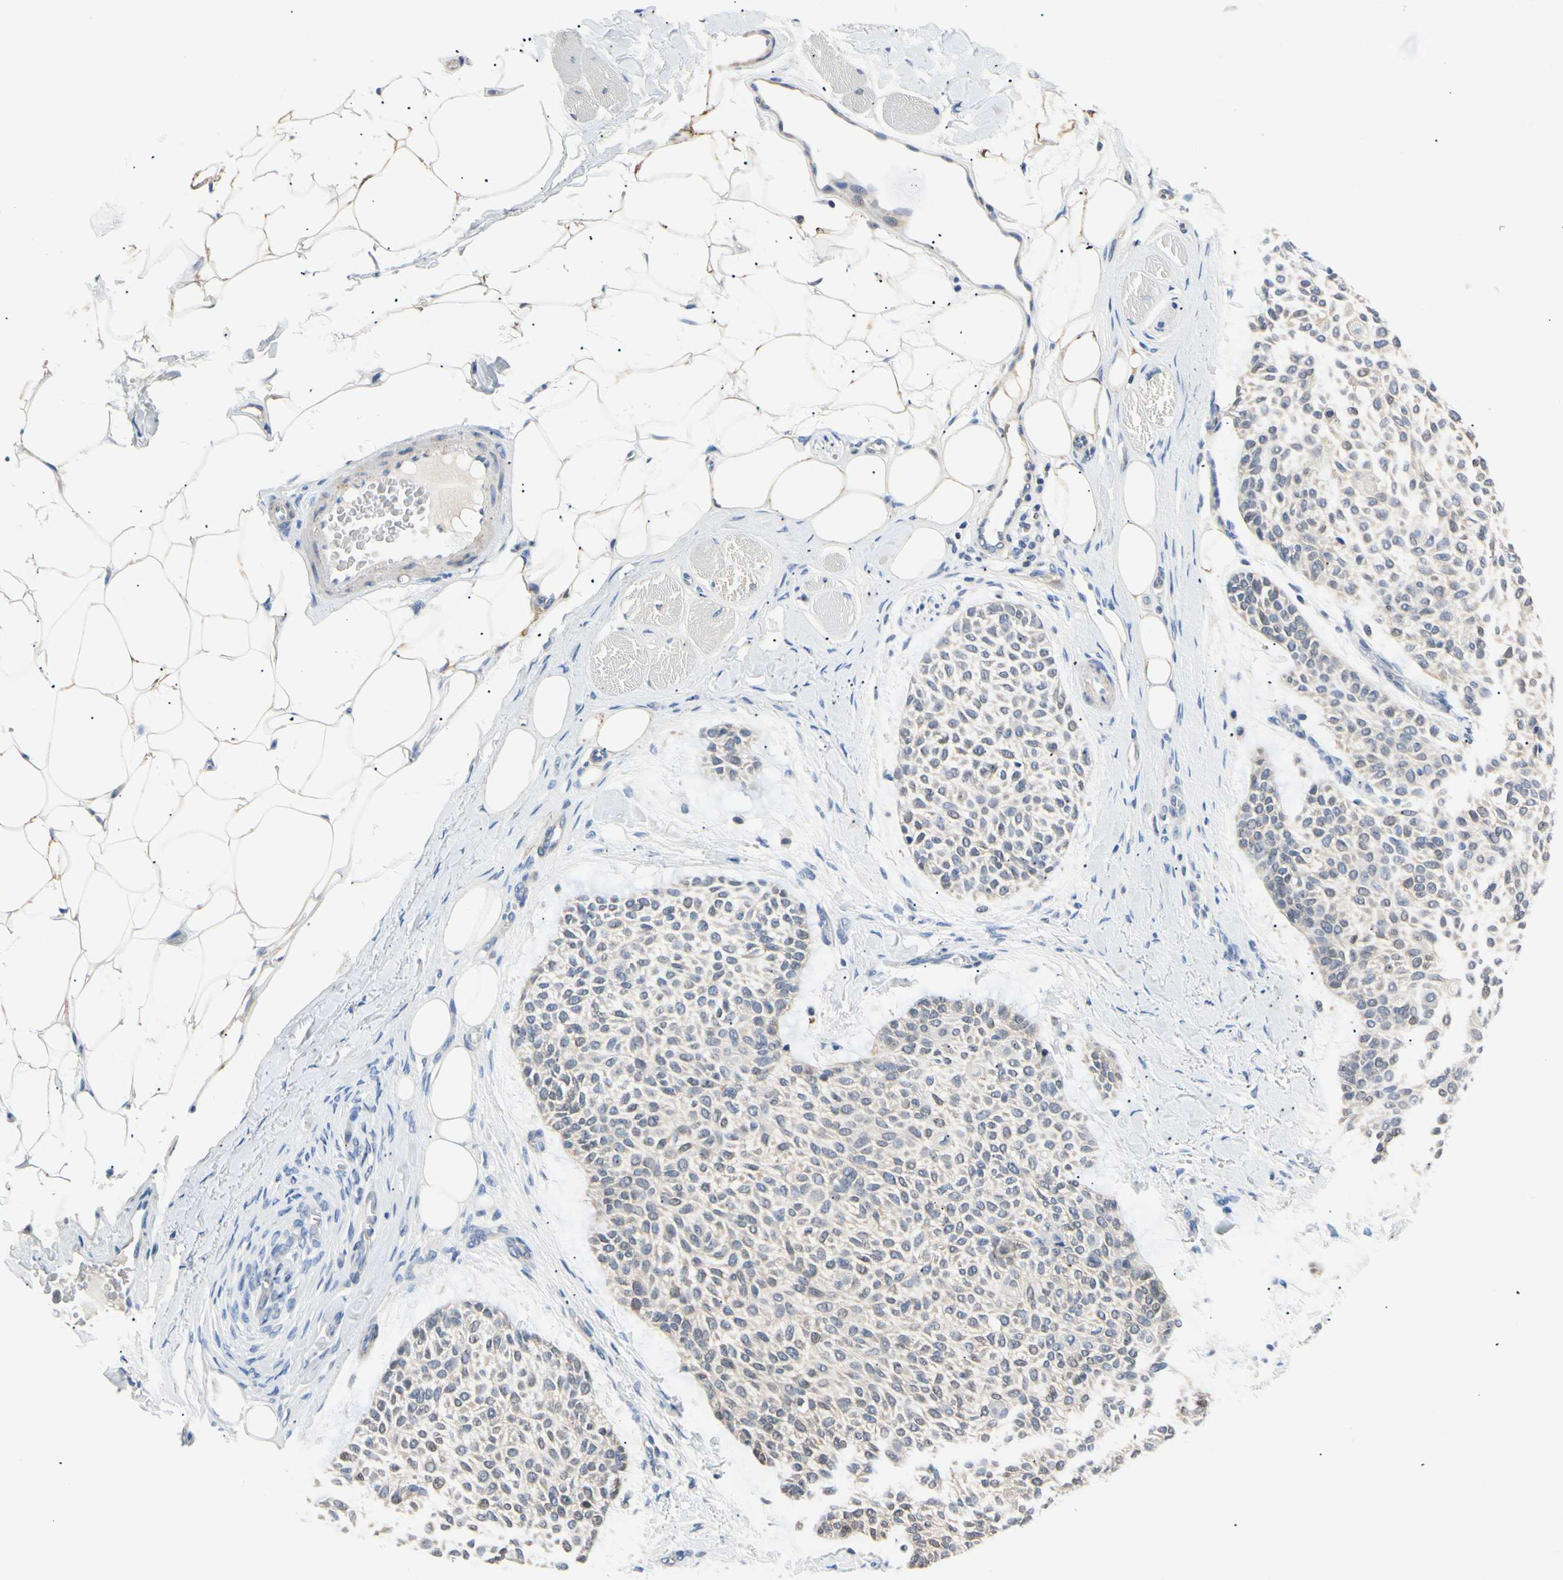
{"staining": {"intensity": "negative", "quantity": "none", "location": "none"}, "tissue": "skin cancer", "cell_type": "Tumor cells", "image_type": "cancer", "snomed": [{"axis": "morphology", "description": "Normal tissue, NOS"}, {"axis": "morphology", "description": "Basal cell carcinoma"}, {"axis": "topography", "description": "Skin"}], "caption": "There is no significant staining in tumor cells of skin cancer.", "gene": "SEC23B", "patient": {"sex": "female", "age": 70}}